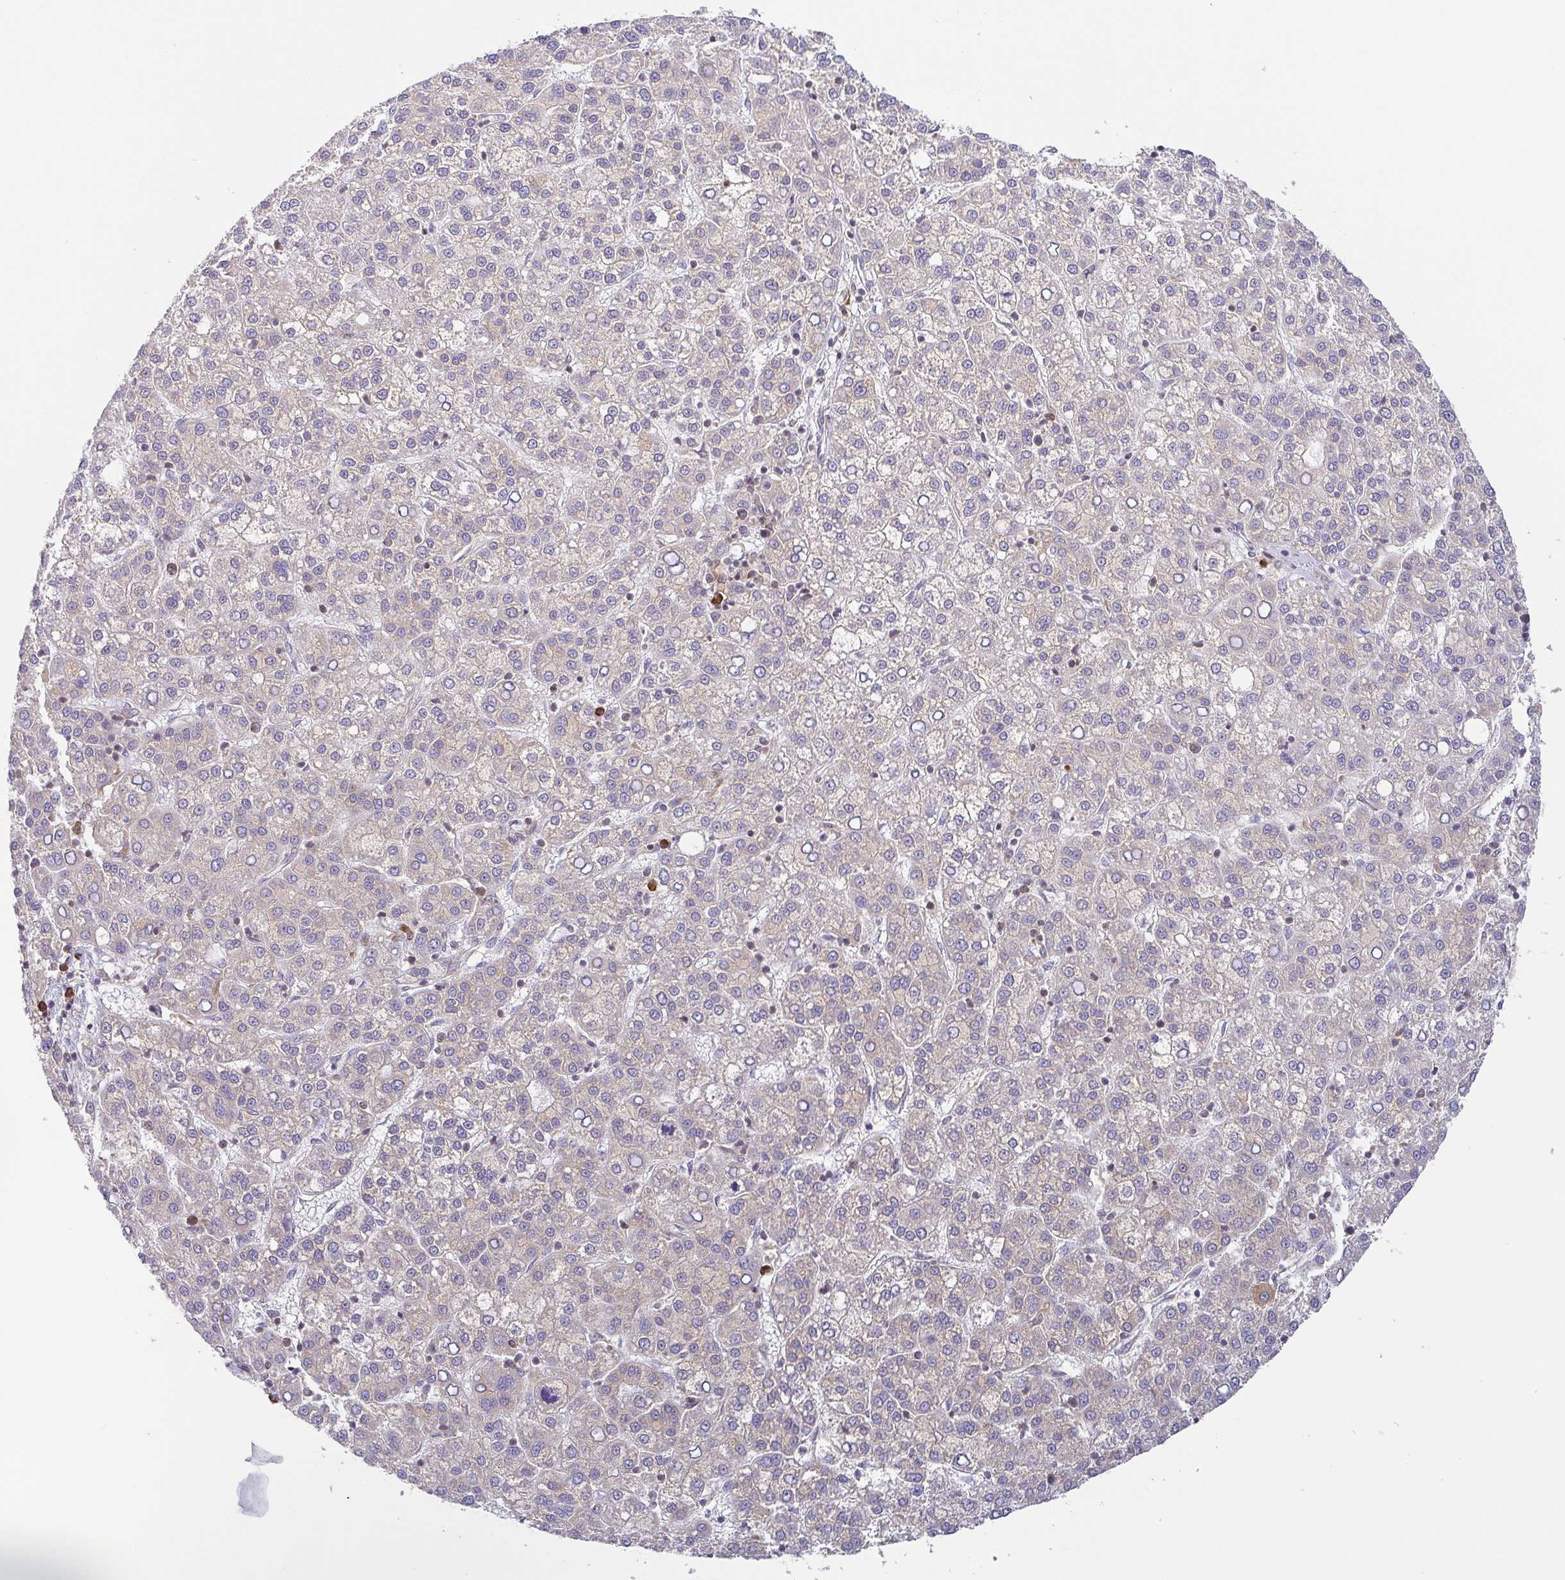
{"staining": {"intensity": "negative", "quantity": "none", "location": "none"}, "tissue": "liver cancer", "cell_type": "Tumor cells", "image_type": "cancer", "snomed": [{"axis": "morphology", "description": "Carcinoma, Hepatocellular, NOS"}, {"axis": "topography", "description": "Liver"}], "caption": "The micrograph demonstrates no significant expression in tumor cells of liver hepatocellular carcinoma.", "gene": "DERL2", "patient": {"sex": "female", "age": 58}}